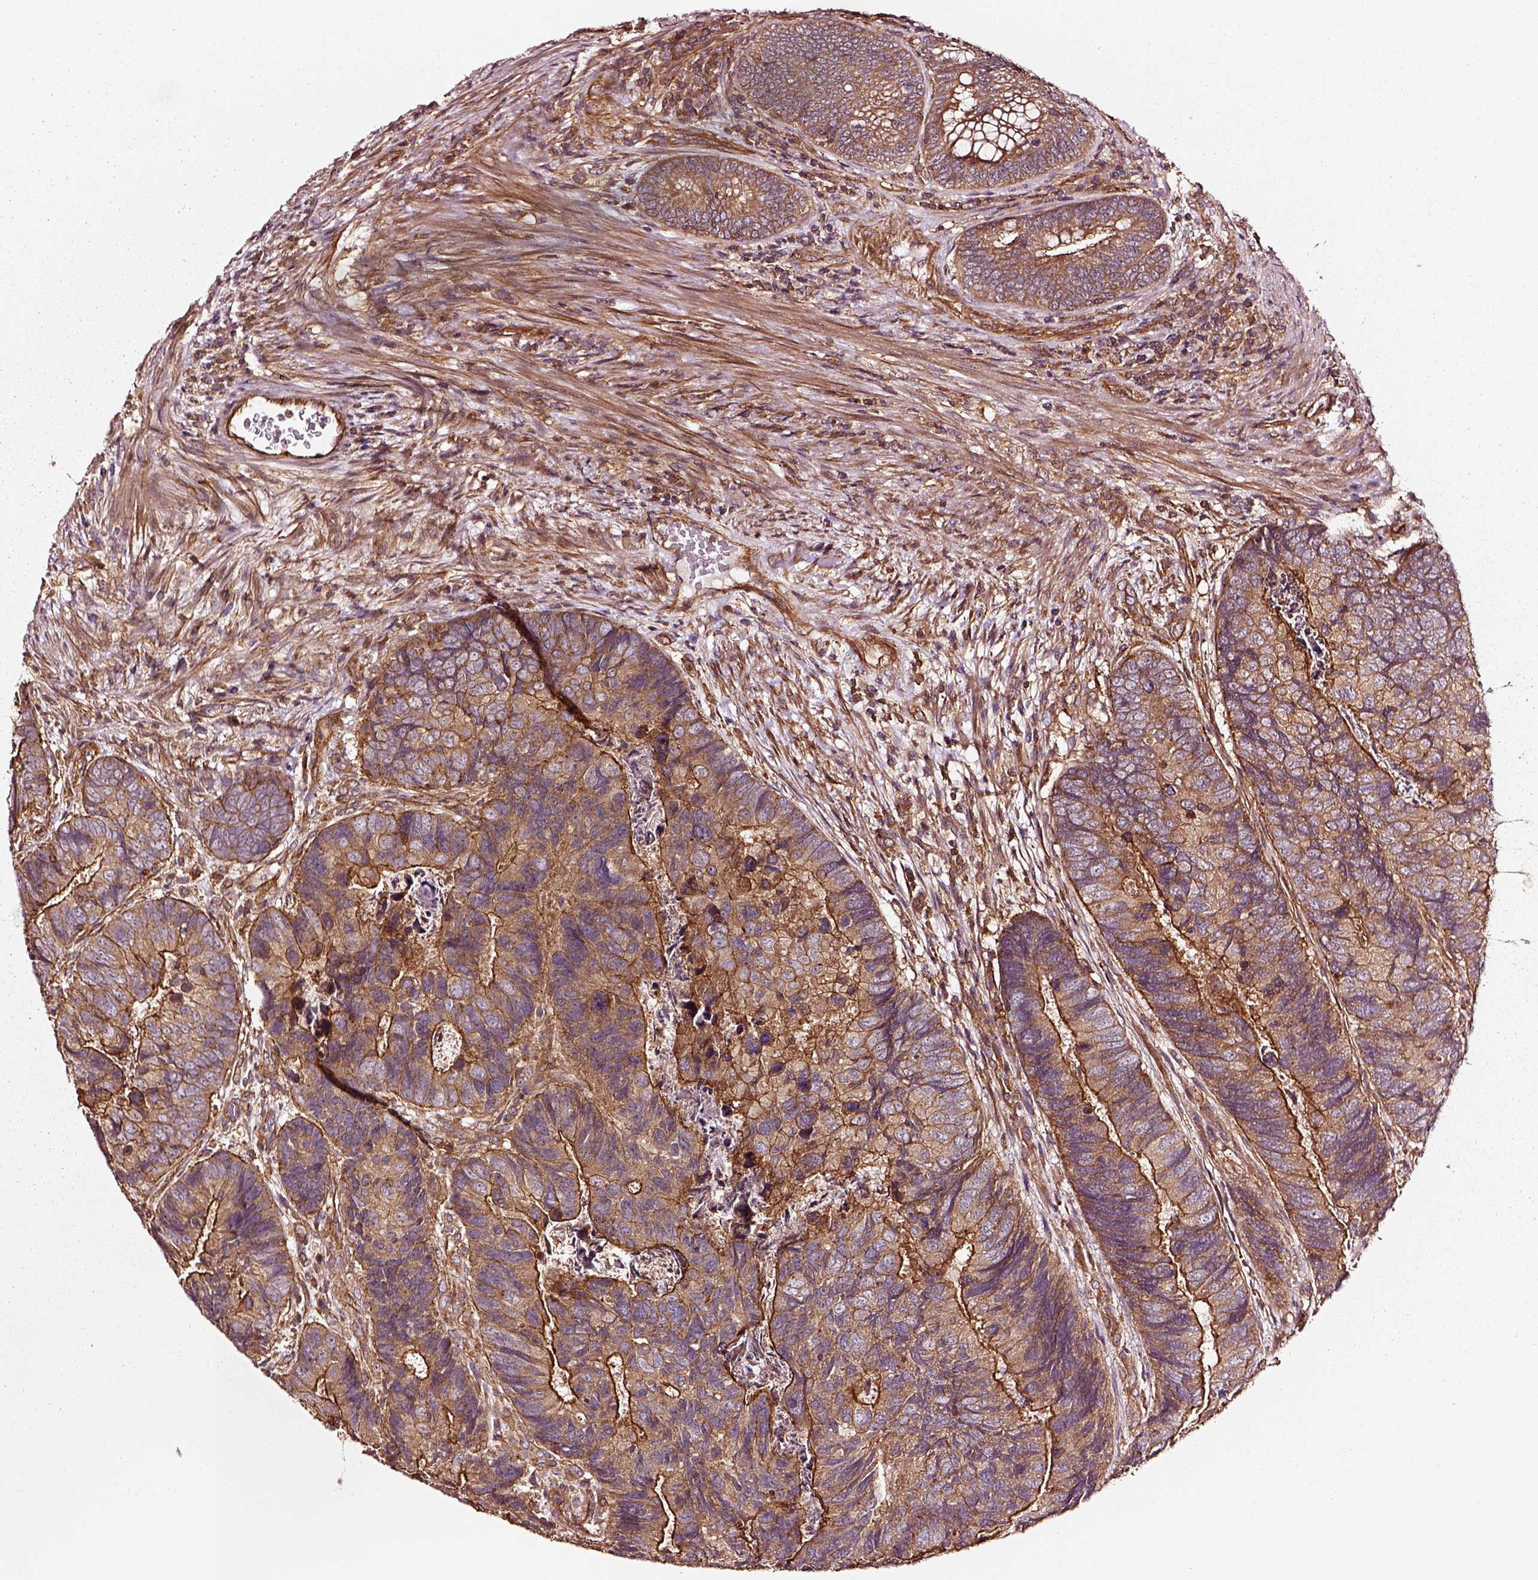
{"staining": {"intensity": "moderate", "quantity": "<25%", "location": "cytoplasmic/membranous"}, "tissue": "colorectal cancer", "cell_type": "Tumor cells", "image_type": "cancer", "snomed": [{"axis": "morphology", "description": "Adenocarcinoma, NOS"}, {"axis": "topography", "description": "Colon"}], "caption": "Moderate cytoplasmic/membranous staining for a protein is seen in about <25% of tumor cells of colorectal cancer using immunohistochemistry.", "gene": "RASSF5", "patient": {"sex": "female", "age": 67}}